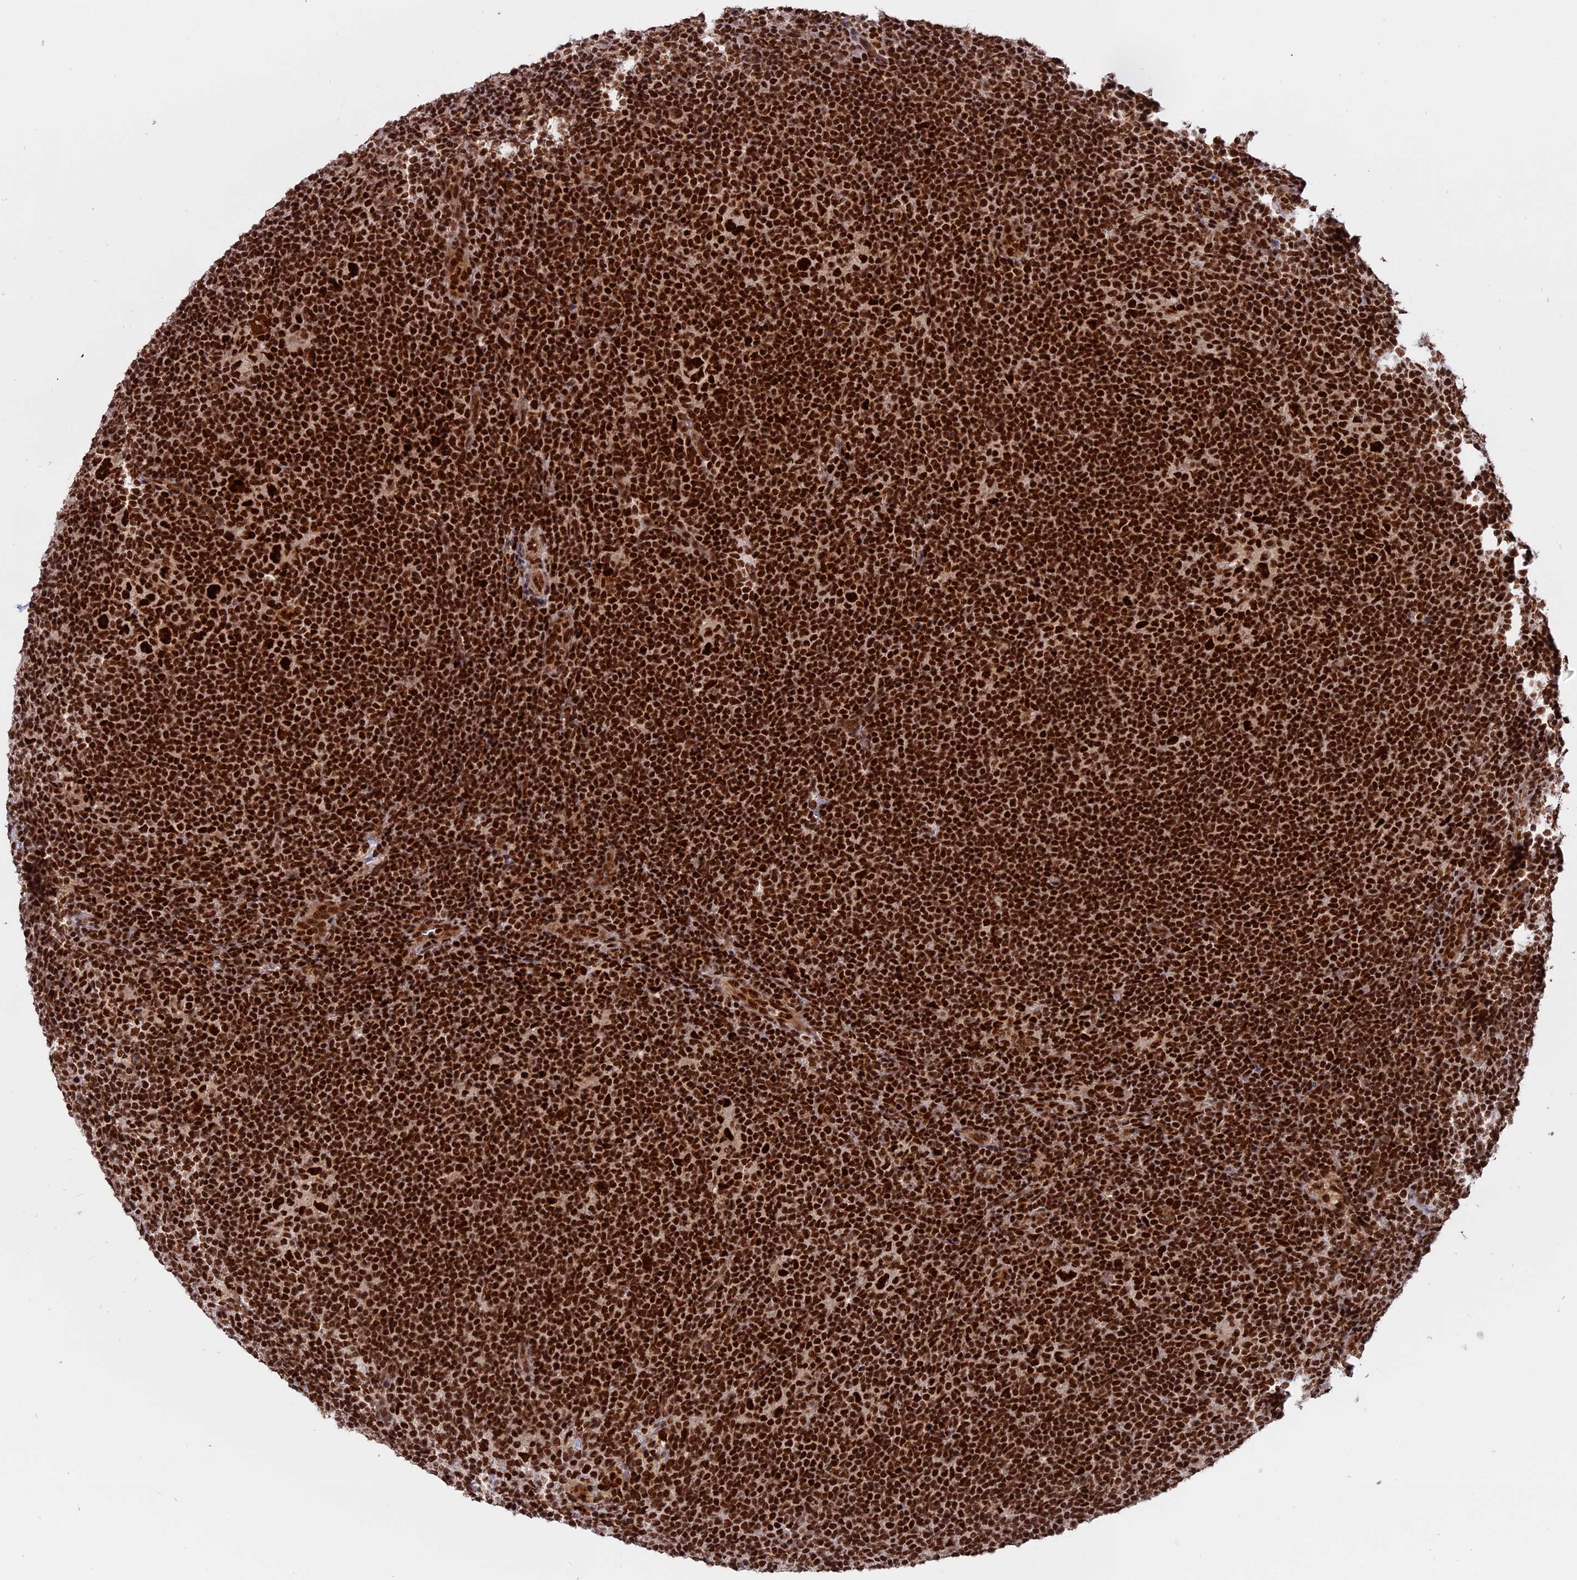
{"staining": {"intensity": "moderate", "quantity": ">75%", "location": "nuclear"}, "tissue": "lymphoma", "cell_type": "Tumor cells", "image_type": "cancer", "snomed": [{"axis": "morphology", "description": "Hodgkin's disease, NOS"}, {"axis": "topography", "description": "Lymph node"}], "caption": "An immunohistochemistry (IHC) image of neoplastic tissue is shown. Protein staining in brown shows moderate nuclear positivity in Hodgkin's disease within tumor cells.", "gene": "RAMAC", "patient": {"sex": "female", "age": 57}}